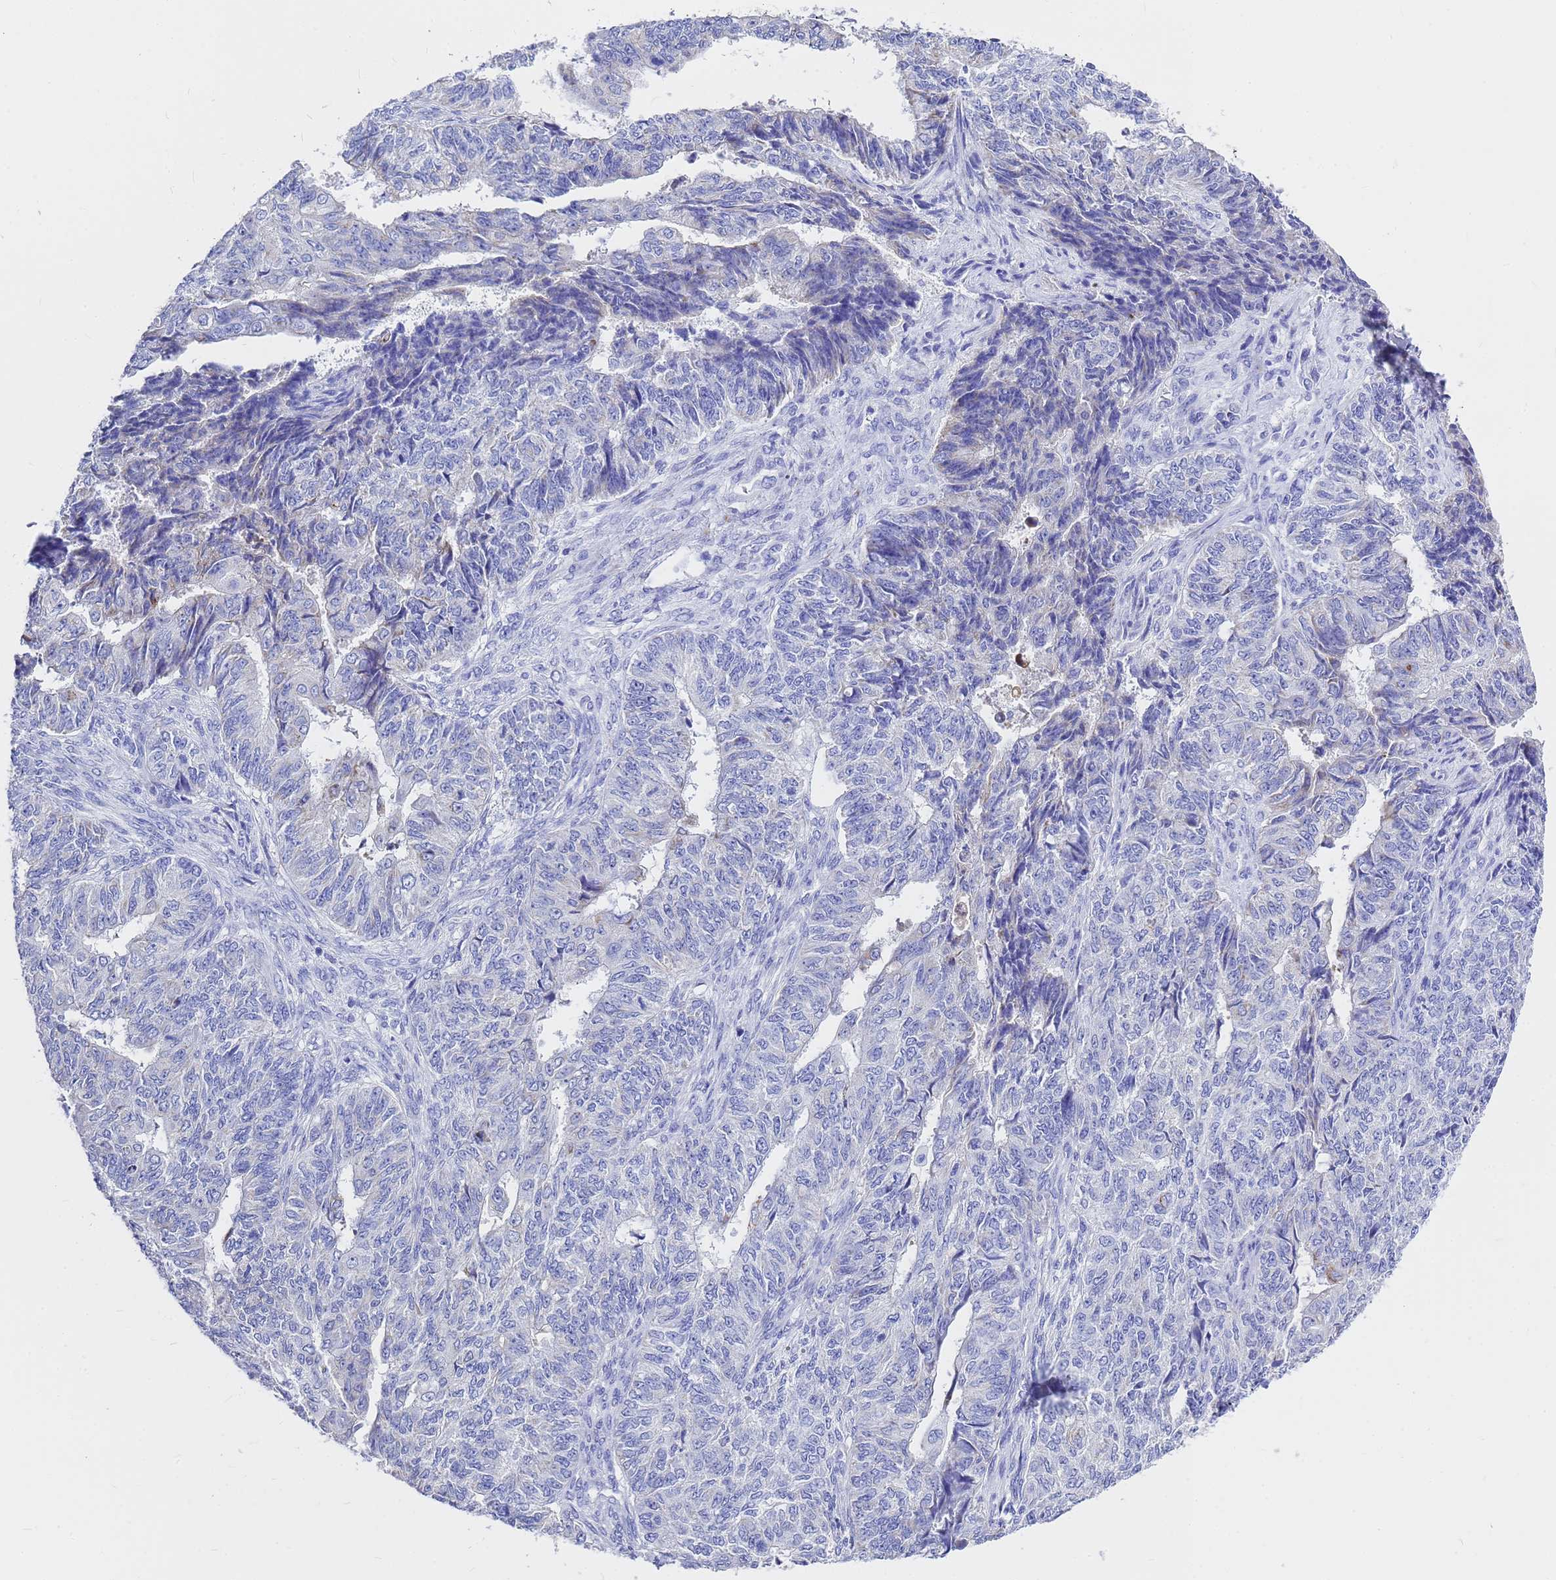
{"staining": {"intensity": "negative", "quantity": "none", "location": "none"}, "tissue": "endometrial cancer", "cell_type": "Tumor cells", "image_type": "cancer", "snomed": [{"axis": "morphology", "description": "Adenocarcinoma, NOS"}, {"axis": "topography", "description": "Endometrium"}], "caption": "Immunohistochemical staining of endometrial adenocarcinoma exhibits no significant positivity in tumor cells.", "gene": "OR52E2", "patient": {"sex": "female", "age": 32}}